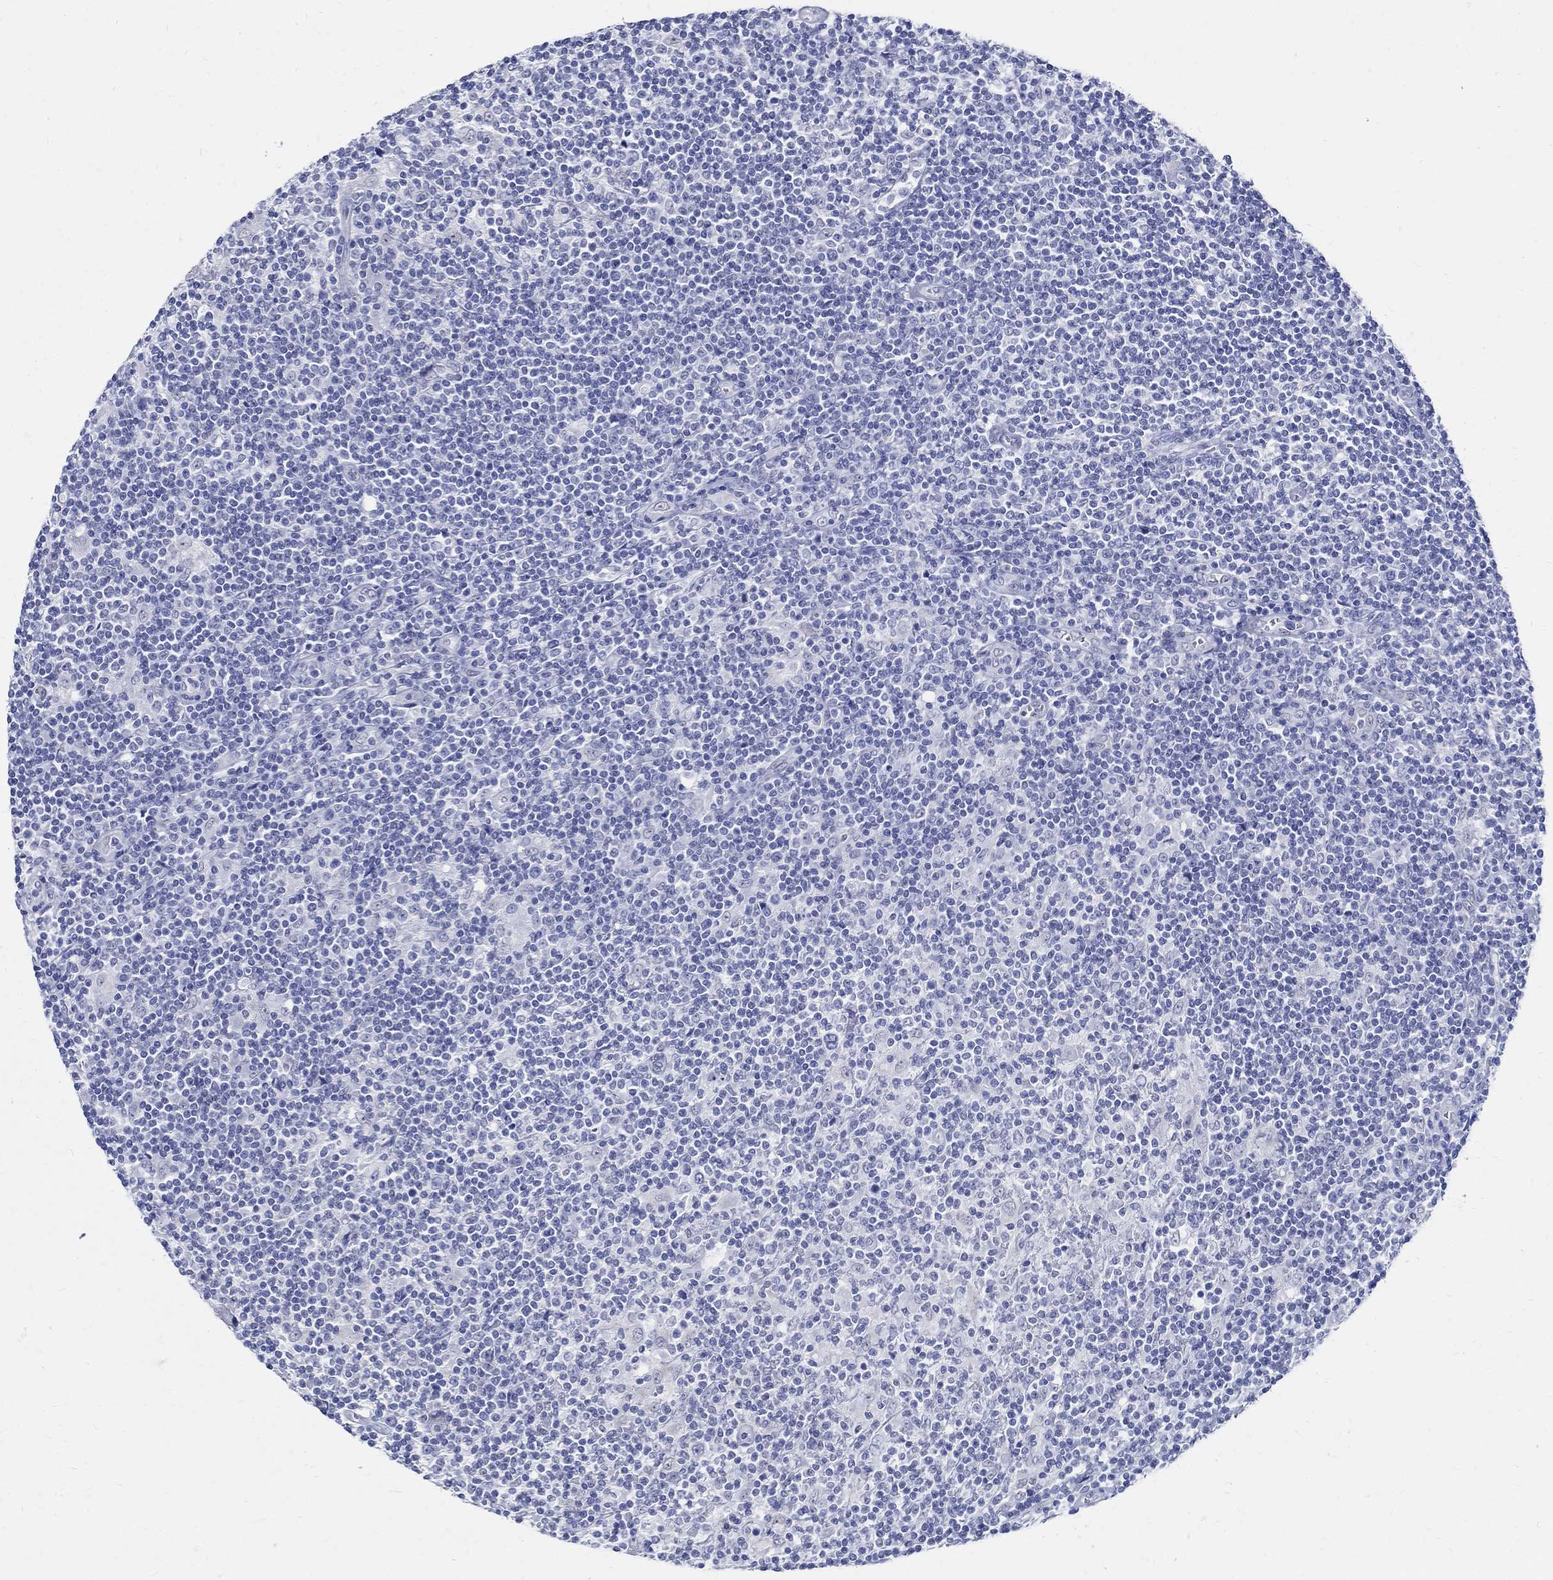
{"staining": {"intensity": "negative", "quantity": "none", "location": "none"}, "tissue": "lymphoma", "cell_type": "Tumor cells", "image_type": "cancer", "snomed": [{"axis": "morphology", "description": "Hodgkin's disease, NOS"}, {"axis": "topography", "description": "Lymph node"}], "caption": "Immunohistochemistry (IHC) histopathology image of neoplastic tissue: human Hodgkin's disease stained with DAB exhibits no significant protein positivity in tumor cells.", "gene": "TSPAN16", "patient": {"sex": "male", "age": 40}}